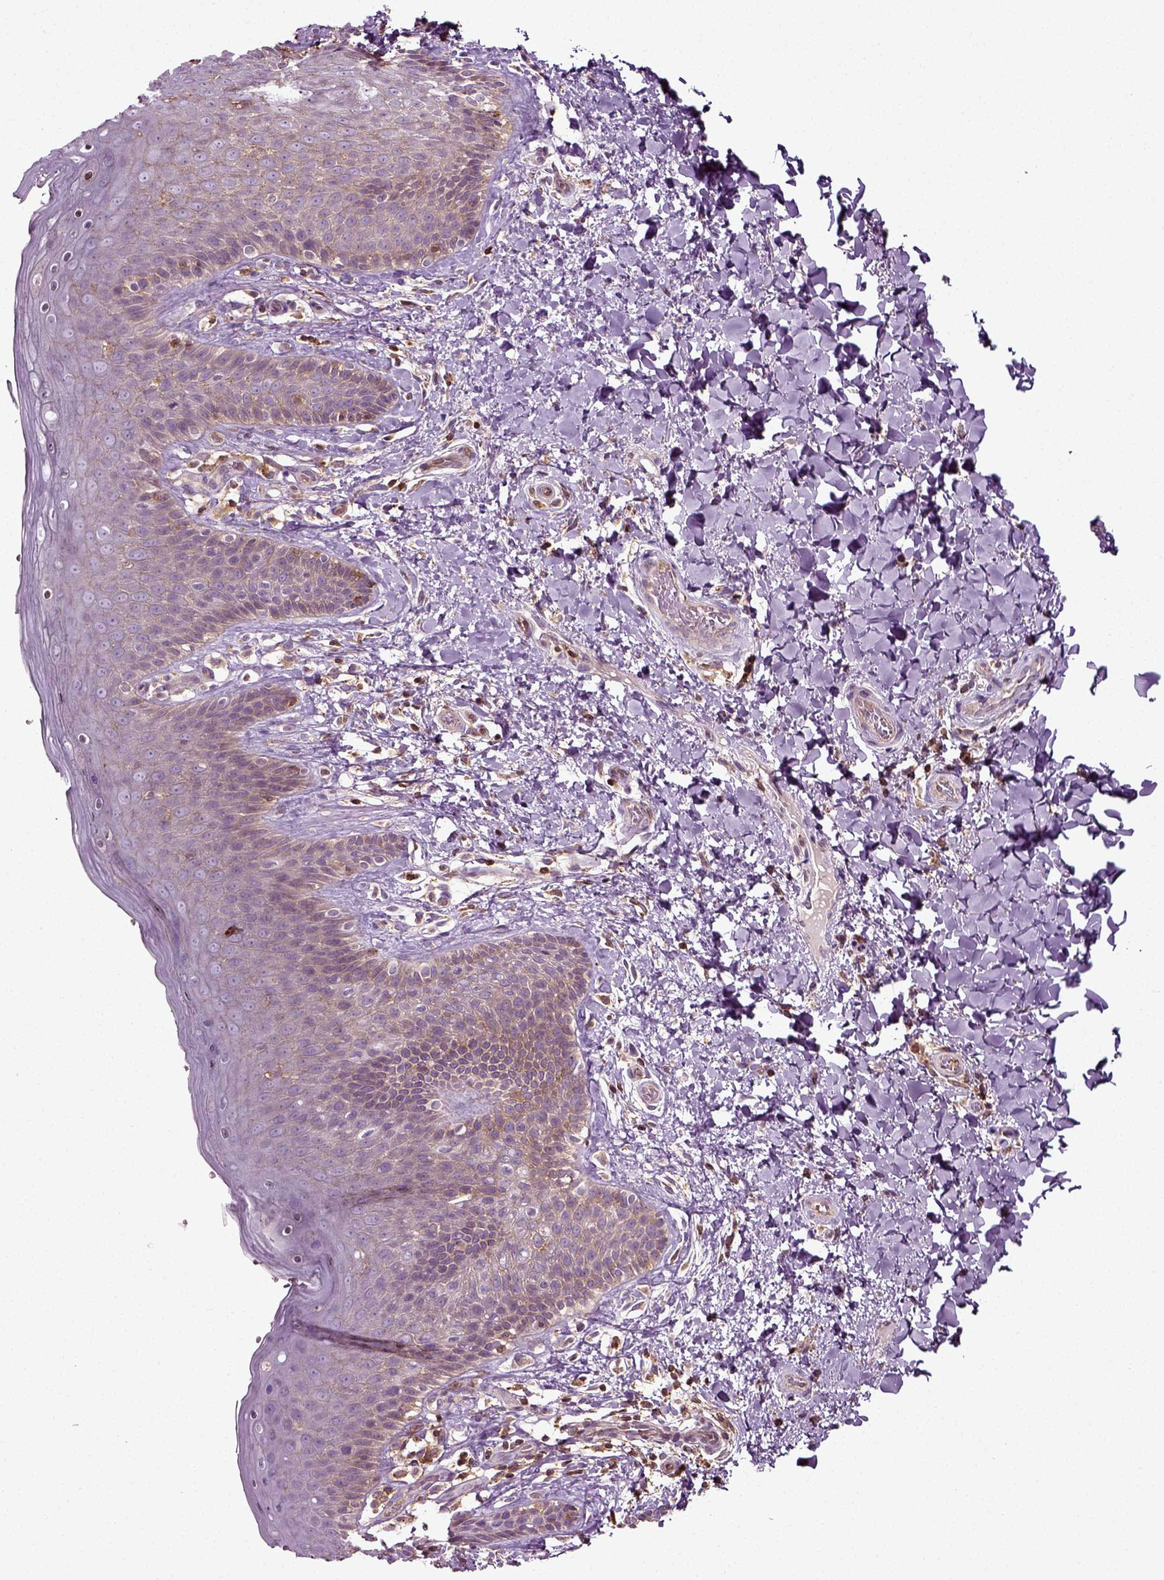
{"staining": {"intensity": "negative", "quantity": "none", "location": "none"}, "tissue": "skin", "cell_type": "Epidermal cells", "image_type": "normal", "snomed": [{"axis": "morphology", "description": "Normal tissue, NOS"}, {"axis": "topography", "description": "Anal"}], "caption": "Image shows no protein staining in epidermal cells of normal skin.", "gene": "RHOF", "patient": {"sex": "male", "age": 36}}